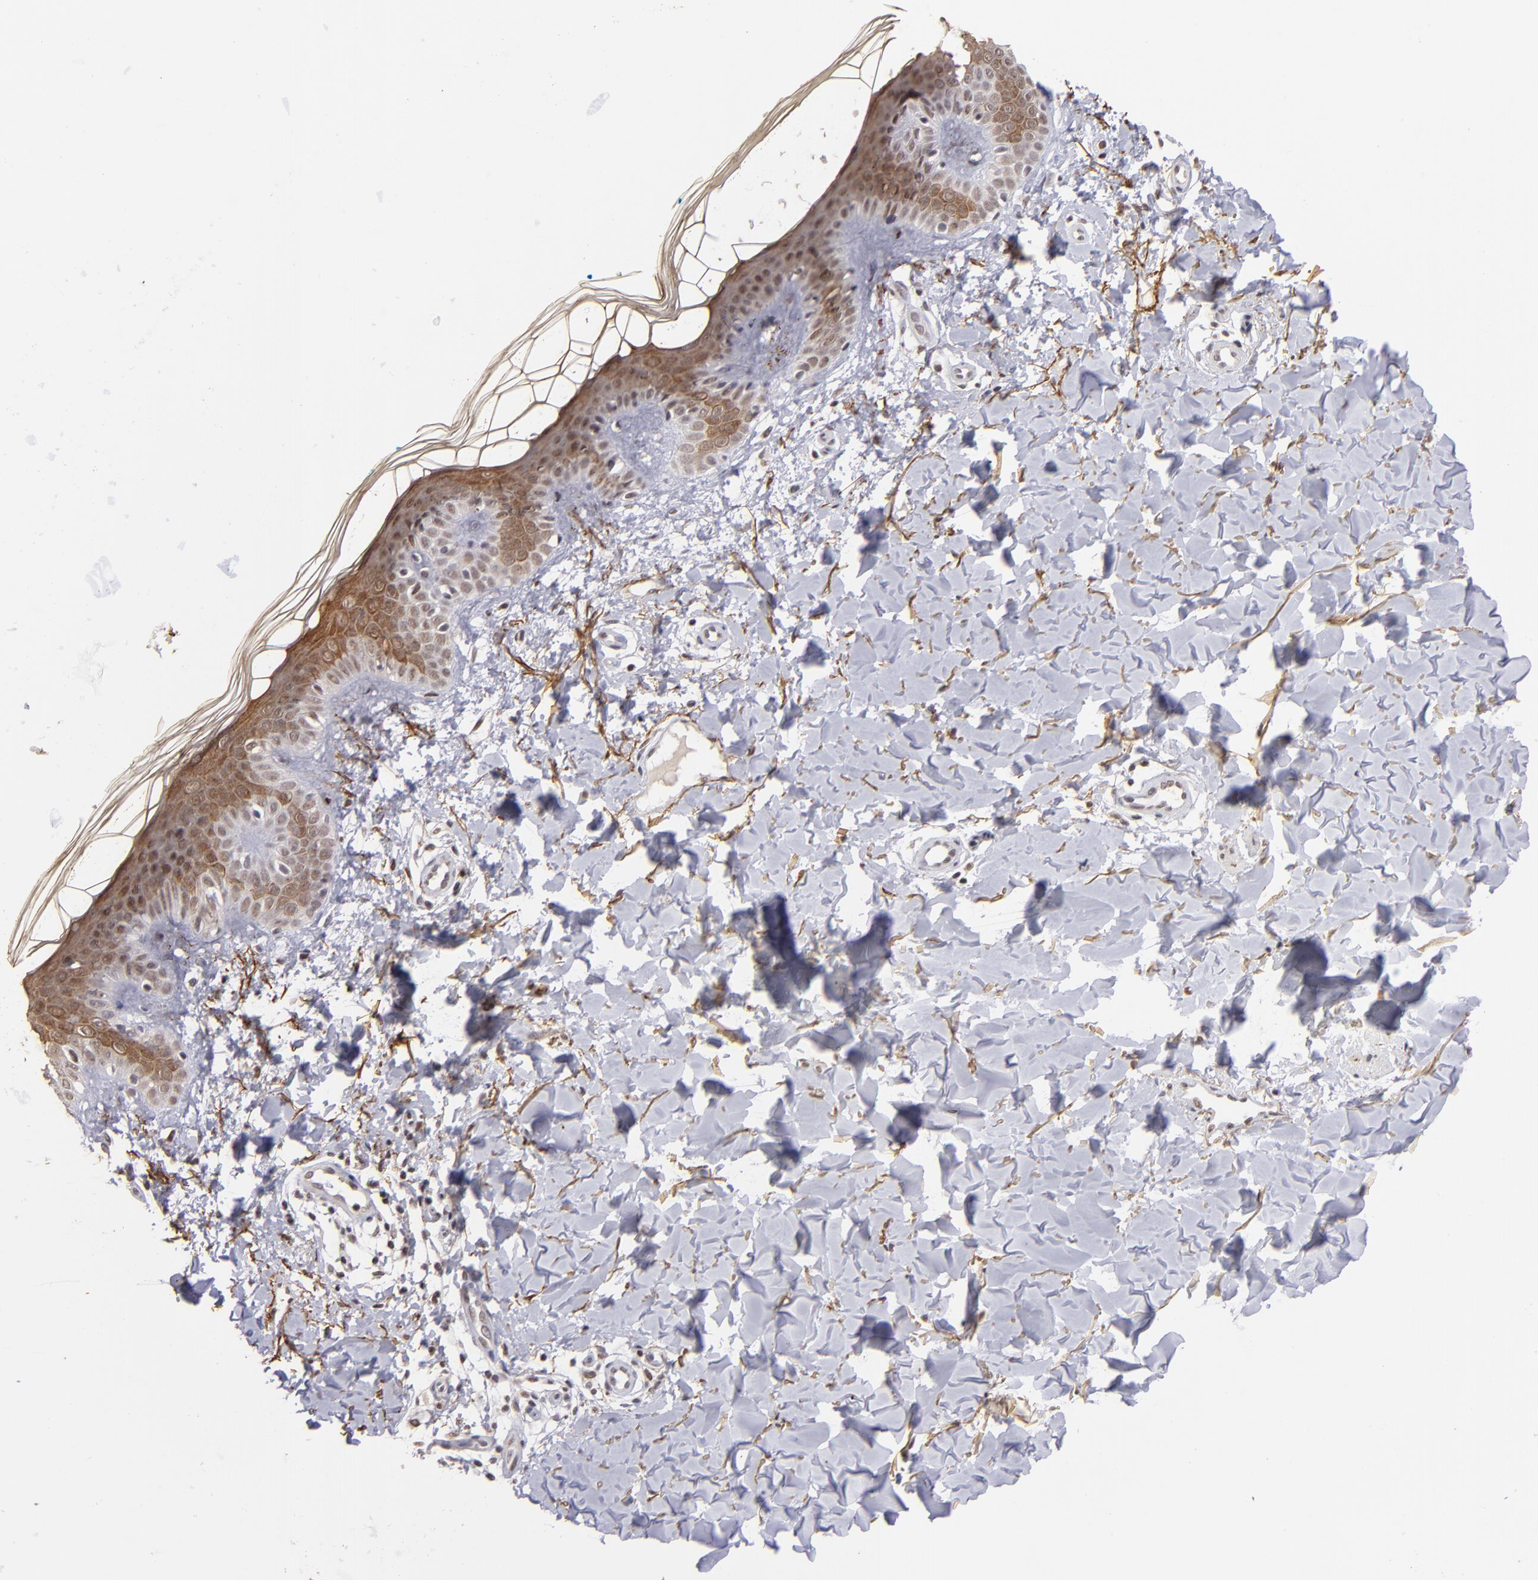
{"staining": {"intensity": "strong", "quantity": ">75%", "location": "cytoplasmic/membranous,nuclear"}, "tissue": "skin", "cell_type": "Fibroblasts", "image_type": "normal", "snomed": [{"axis": "morphology", "description": "Normal tissue, NOS"}, {"axis": "topography", "description": "Skin"}], "caption": "An image of human skin stained for a protein shows strong cytoplasmic/membranous,nuclear brown staining in fibroblasts.", "gene": "RXRG", "patient": {"sex": "male", "age": 32}}